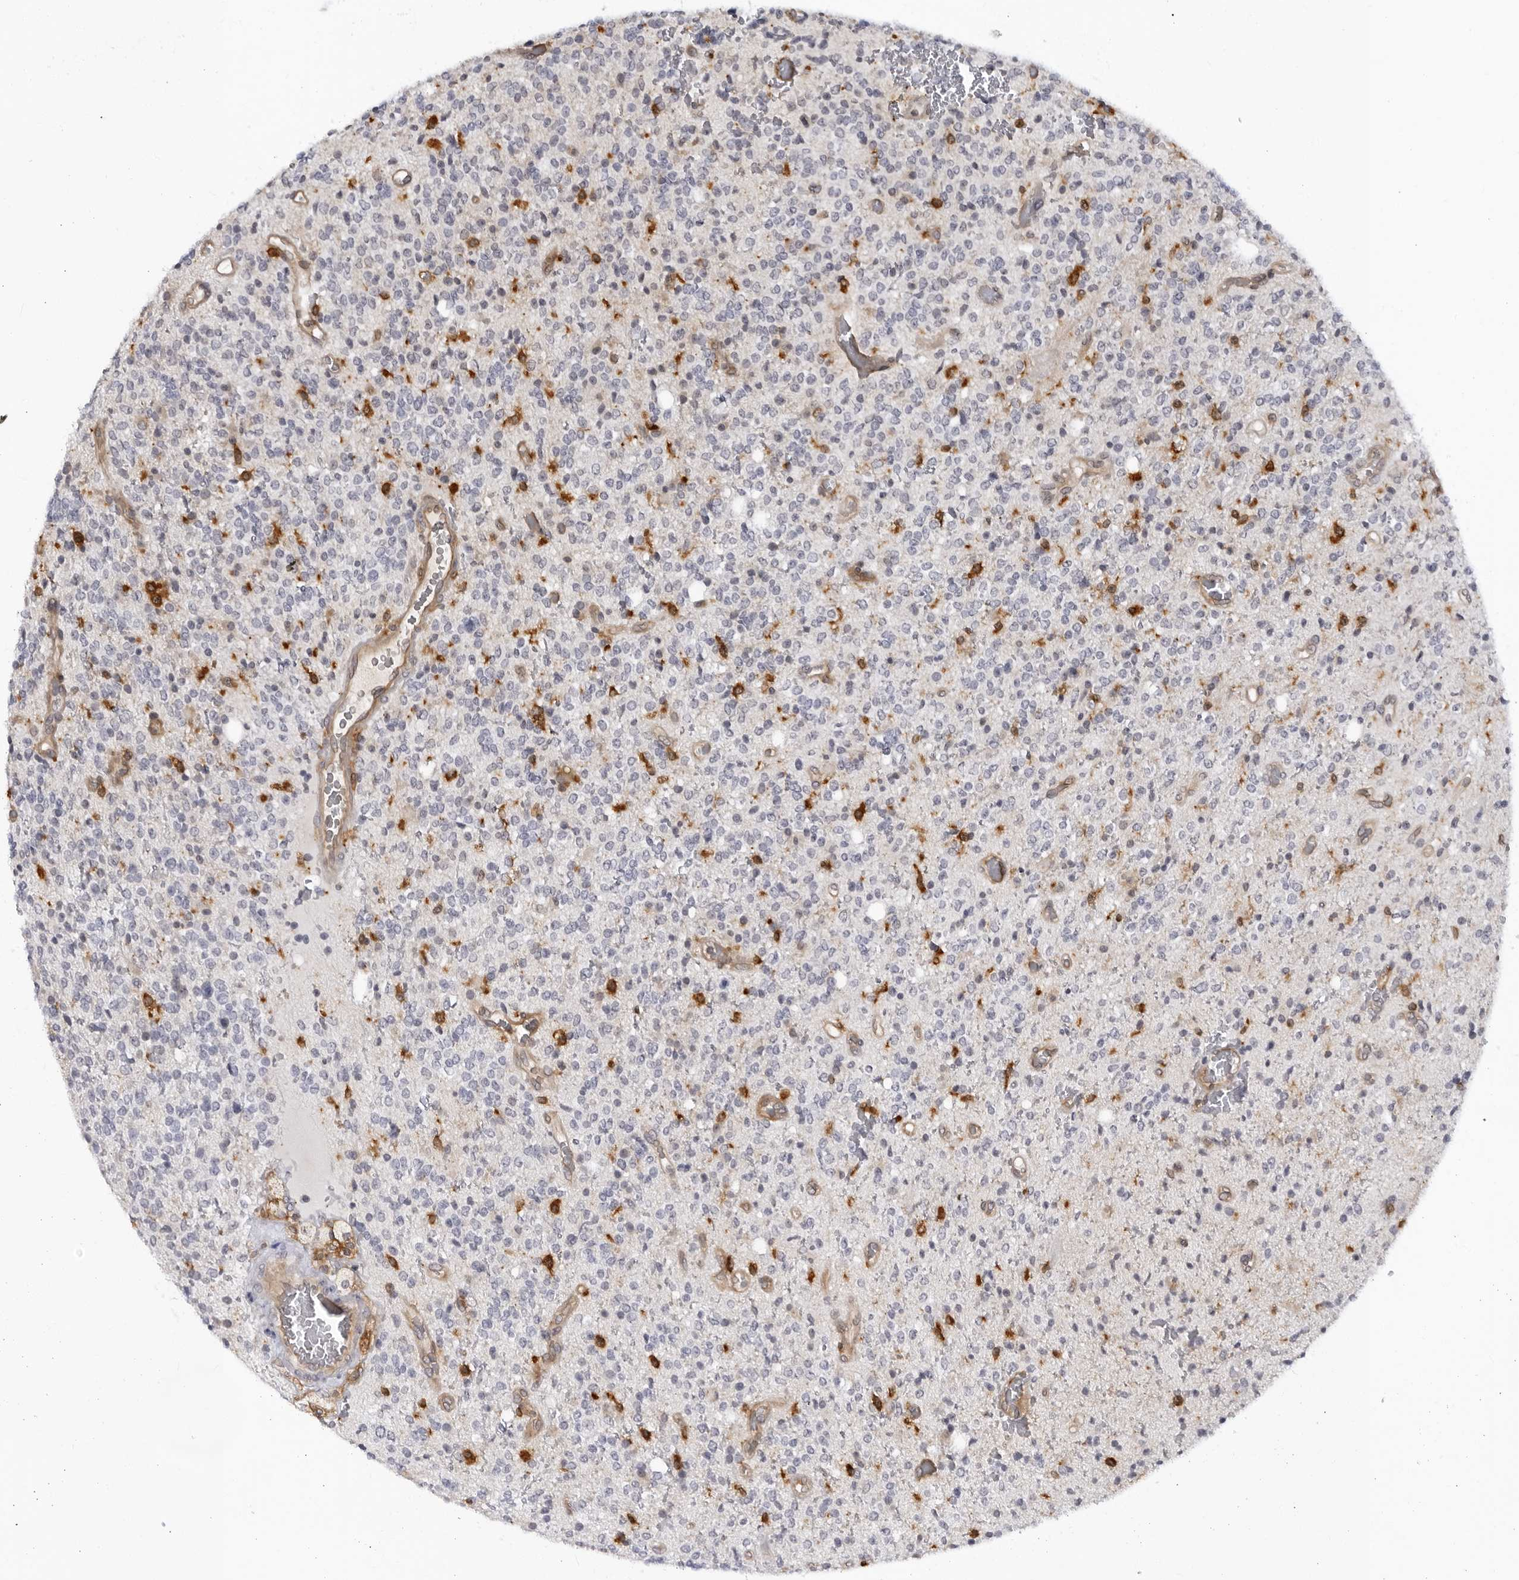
{"staining": {"intensity": "negative", "quantity": "none", "location": "none"}, "tissue": "glioma", "cell_type": "Tumor cells", "image_type": "cancer", "snomed": [{"axis": "morphology", "description": "Glioma, malignant, High grade"}, {"axis": "topography", "description": "Brain"}], "caption": "Immunohistochemistry (IHC) of high-grade glioma (malignant) reveals no expression in tumor cells.", "gene": "BMP2K", "patient": {"sex": "male", "age": 34}}